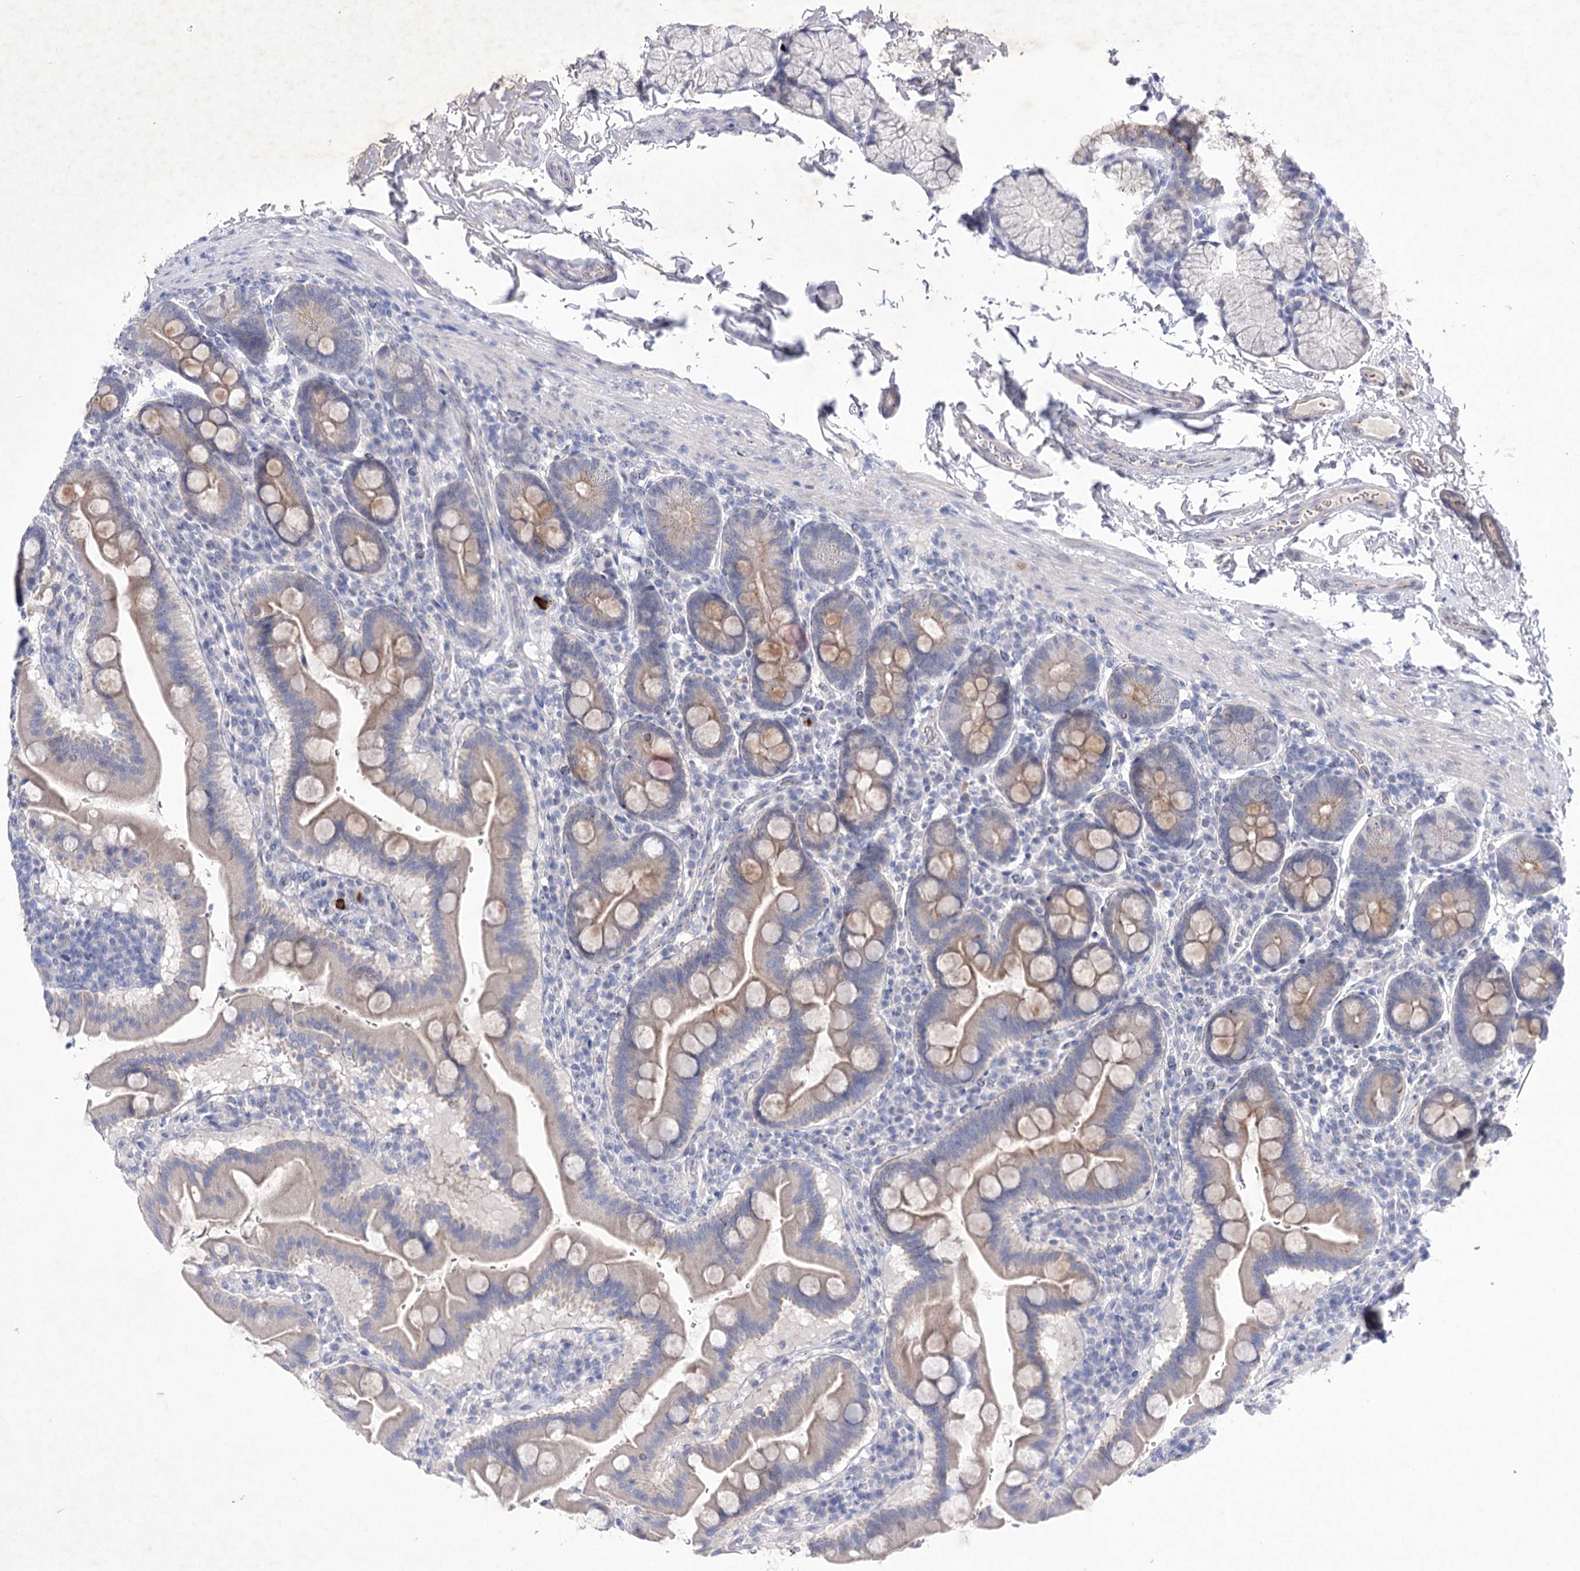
{"staining": {"intensity": "weak", "quantity": "<25%", "location": "cytoplasmic/membranous"}, "tissue": "duodenum", "cell_type": "Glandular cells", "image_type": "normal", "snomed": [{"axis": "morphology", "description": "Normal tissue, NOS"}, {"axis": "morphology", "description": "Adenocarcinoma, NOS"}, {"axis": "topography", "description": "Pancreas"}, {"axis": "topography", "description": "Duodenum"}], "caption": "A high-resolution micrograph shows IHC staining of normal duodenum, which exhibits no significant positivity in glandular cells. (DAB (3,3'-diaminobenzidine) immunohistochemistry, high magnification).", "gene": "COX15", "patient": {"sex": "male", "age": 50}}